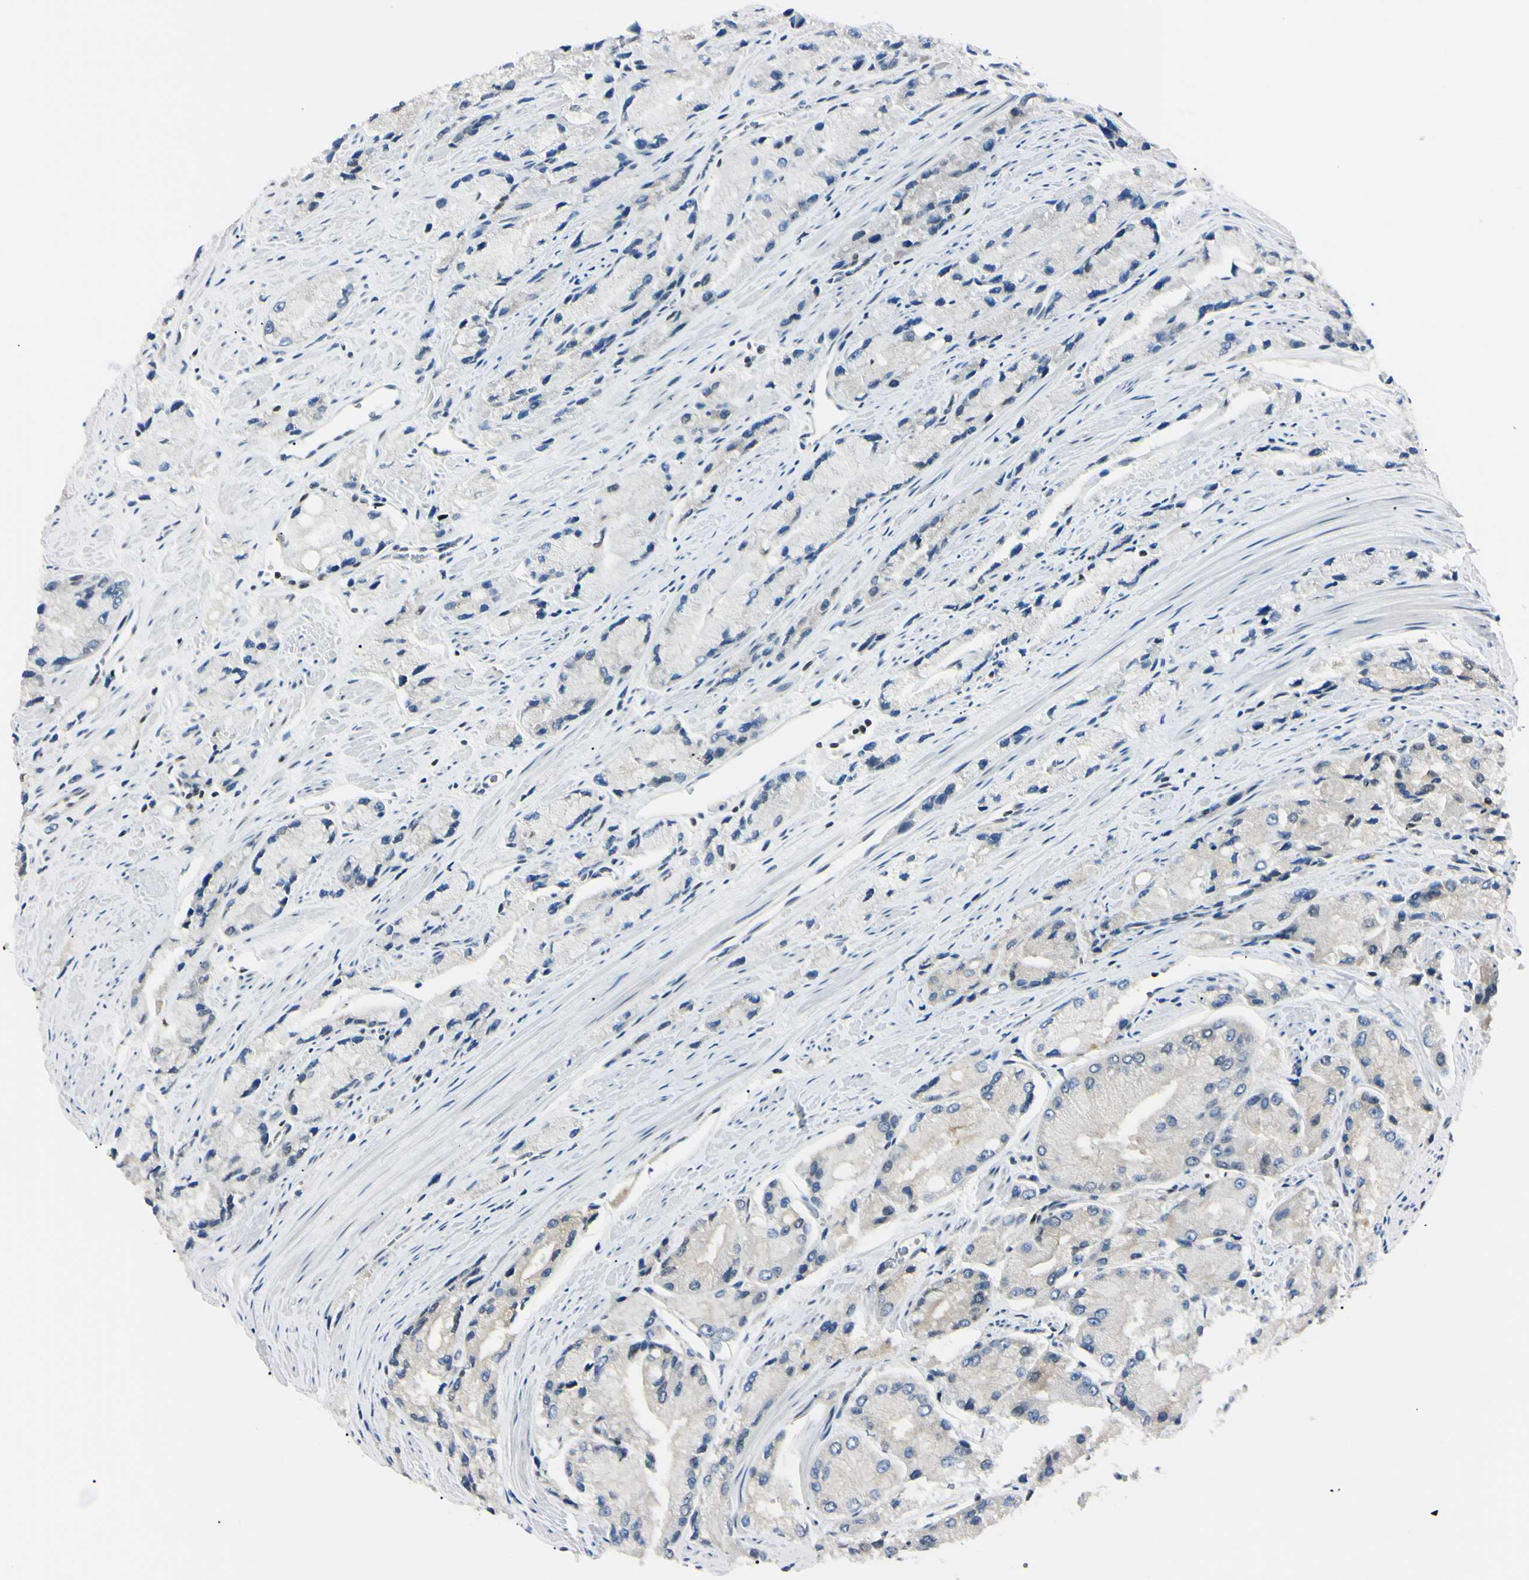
{"staining": {"intensity": "negative", "quantity": "none", "location": "none"}, "tissue": "prostate cancer", "cell_type": "Tumor cells", "image_type": "cancer", "snomed": [{"axis": "morphology", "description": "Adenocarcinoma, High grade"}, {"axis": "topography", "description": "Prostate"}], "caption": "Prostate high-grade adenocarcinoma was stained to show a protein in brown. There is no significant expression in tumor cells.", "gene": "C1orf174", "patient": {"sex": "male", "age": 58}}